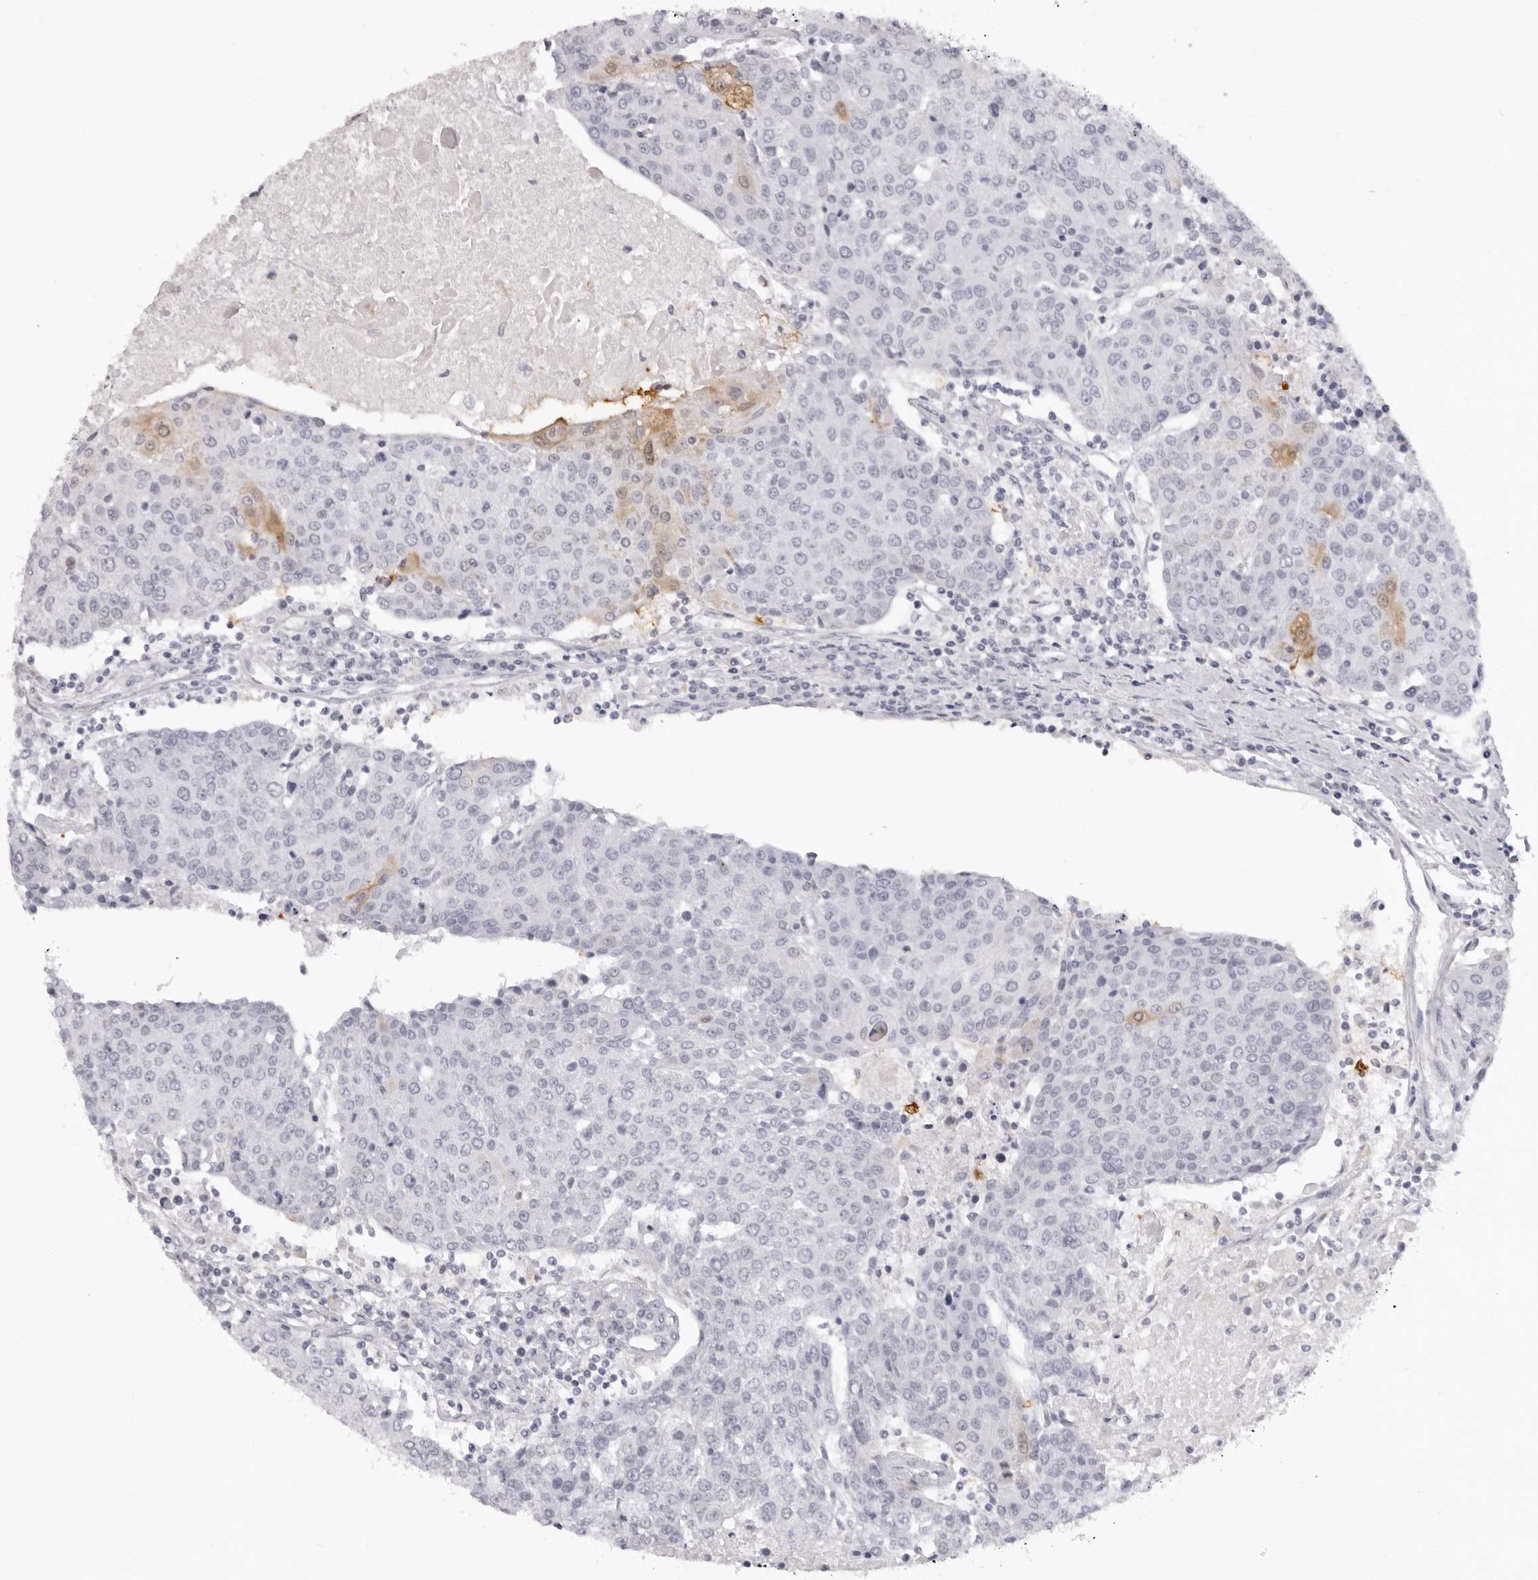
{"staining": {"intensity": "weak", "quantity": "<25%", "location": "cytoplasmic/membranous"}, "tissue": "urothelial cancer", "cell_type": "Tumor cells", "image_type": "cancer", "snomed": [{"axis": "morphology", "description": "Urothelial carcinoma, High grade"}, {"axis": "topography", "description": "Urinary bladder"}], "caption": "The photomicrograph exhibits no staining of tumor cells in urothelial carcinoma (high-grade).", "gene": "SUGCT", "patient": {"sex": "female", "age": 85}}